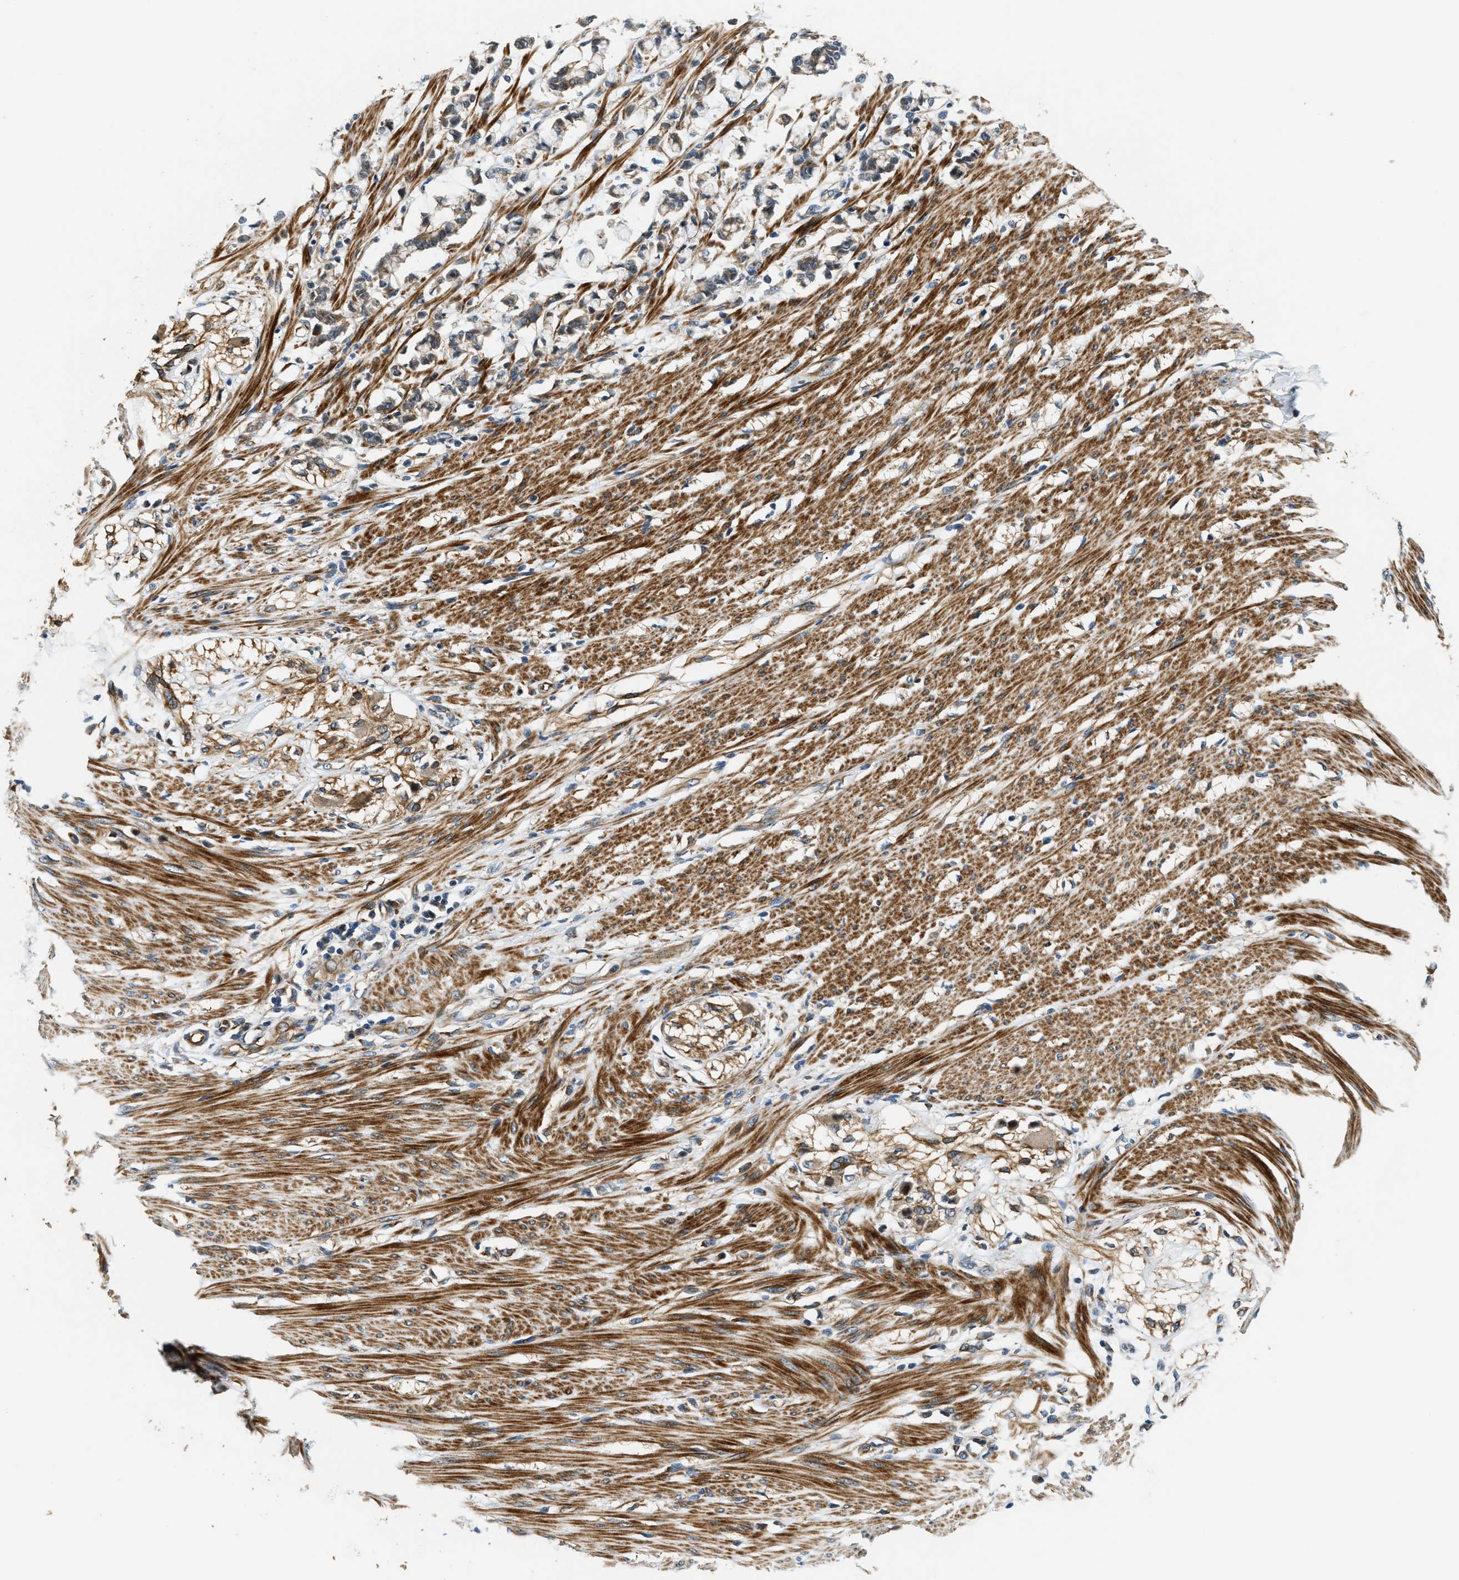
{"staining": {"intensity": "strong", "quantity": ">75%", "location": "cytoplasmic/membranous"}, "tissue": "smooth muscle", "cell_type": "Smooth muscle cells", "image_type": "normal", "snomed": [{"axis": "morphology", "description": "Normal tissue, NOS"}, {"axis": "morphology", "description": "Adenocarcinoma, NOS"}, {"axis": "topography", "description": "Smooth muscle"}, {"axis": "topography", "description": "Colon"}], "caption": "Smooth muscle stained for a protein (brown) displays strong cytoplasmic/membranous positive expression in approximately >75% of smooth muscle cells.", "gene": "ALOX12", "patient": {"sex": "male", "age": 14}}